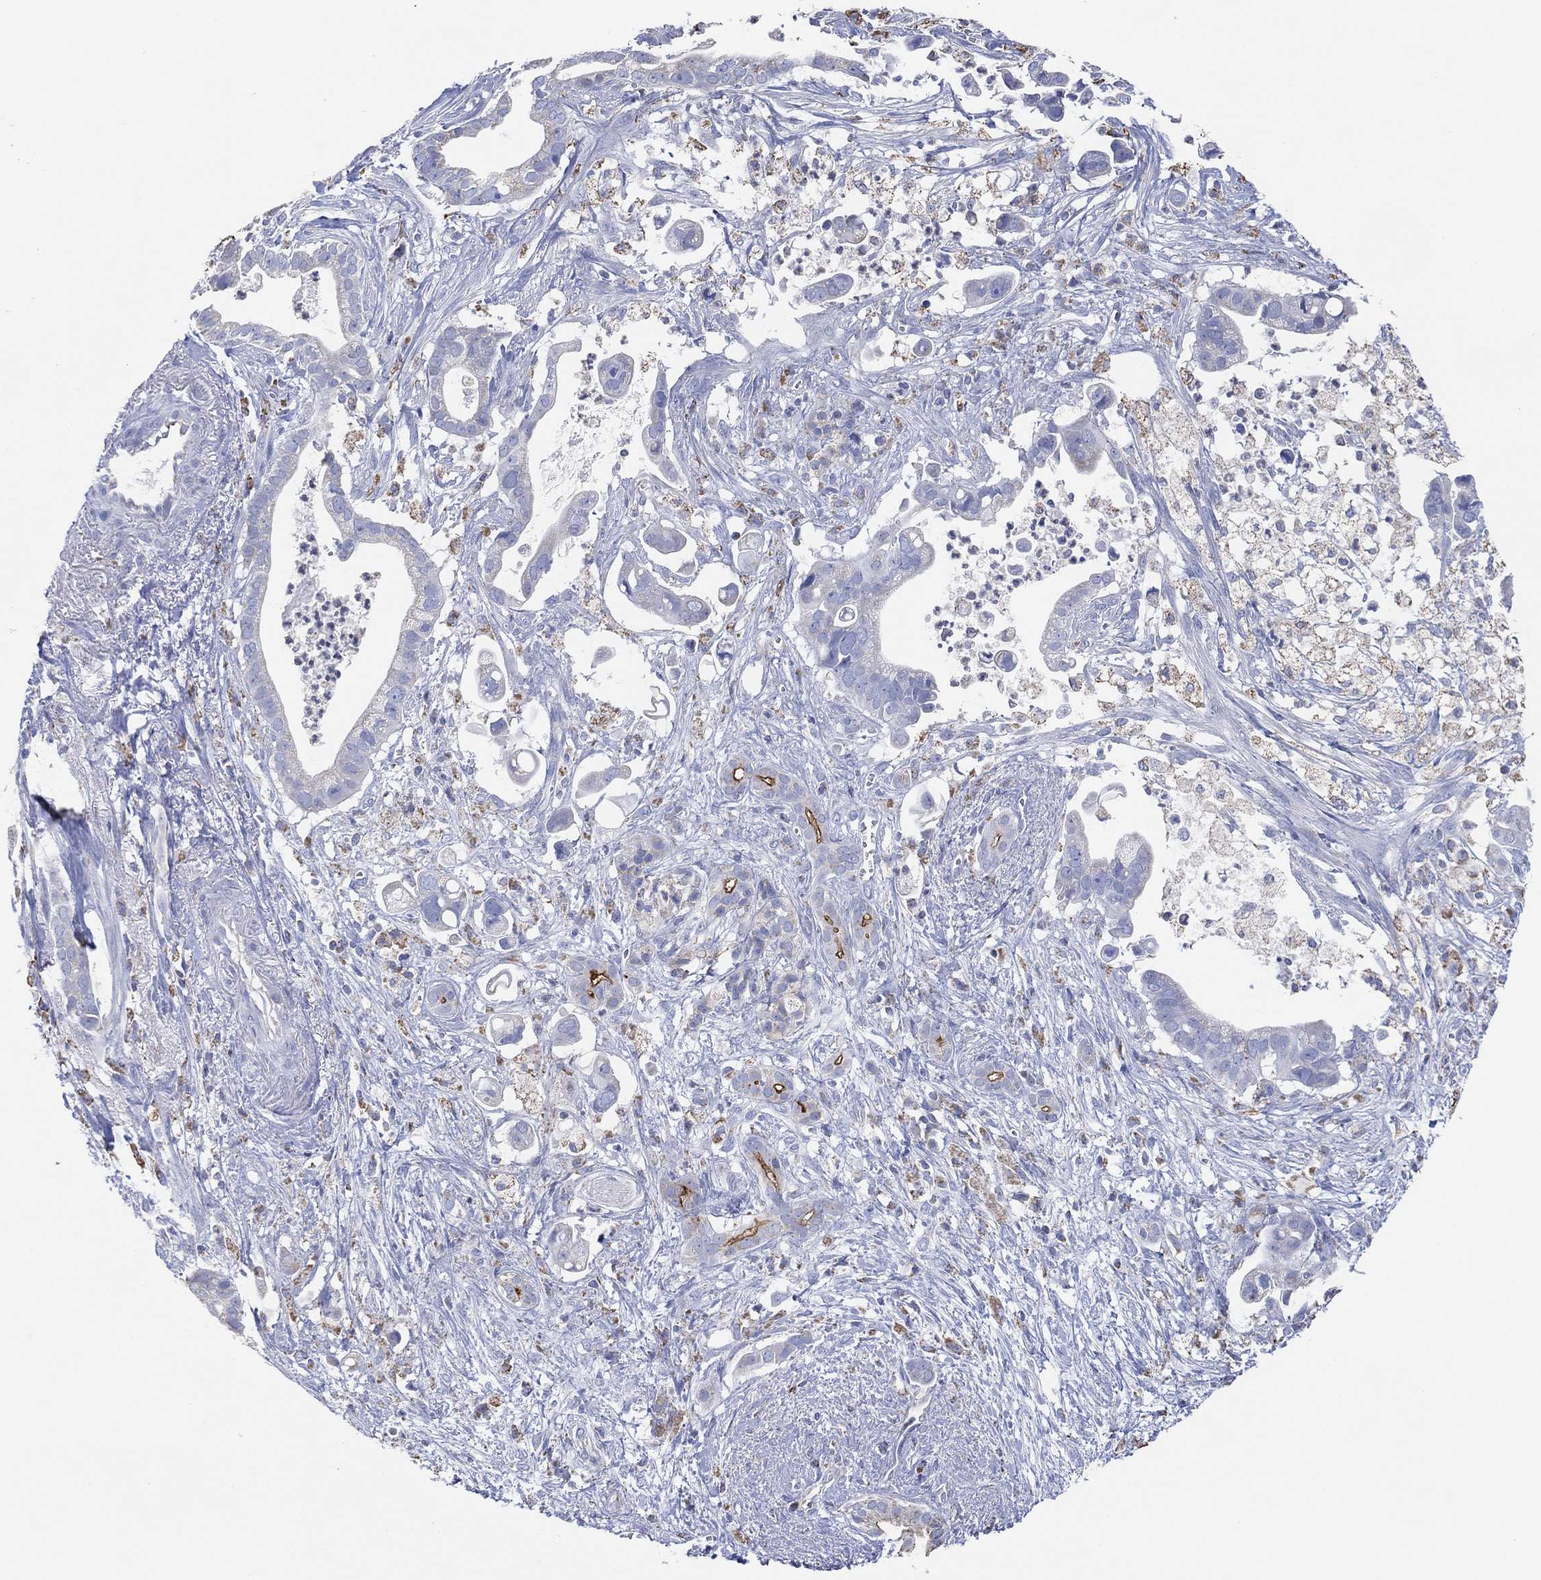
{"staining": {"intensity": "negative", "quantity": "none", "location": "none"}, "tissue": "pancreatic cancer", "cell_type": "Tumor cells", "image_type": "cancer", "snomed": [{"axis": "morphology", "description": "Adenocarcinoma, NOS"}, {"axis": "topography", "description": "Pancreas"}], "caption": "Photomicrograph shows no significant protein positivity in tumor cells of pancreatic cancer. Nuclei are stained in blue.", "gene": "CFTR", "patient": {"sex": "male", "age": 61}}